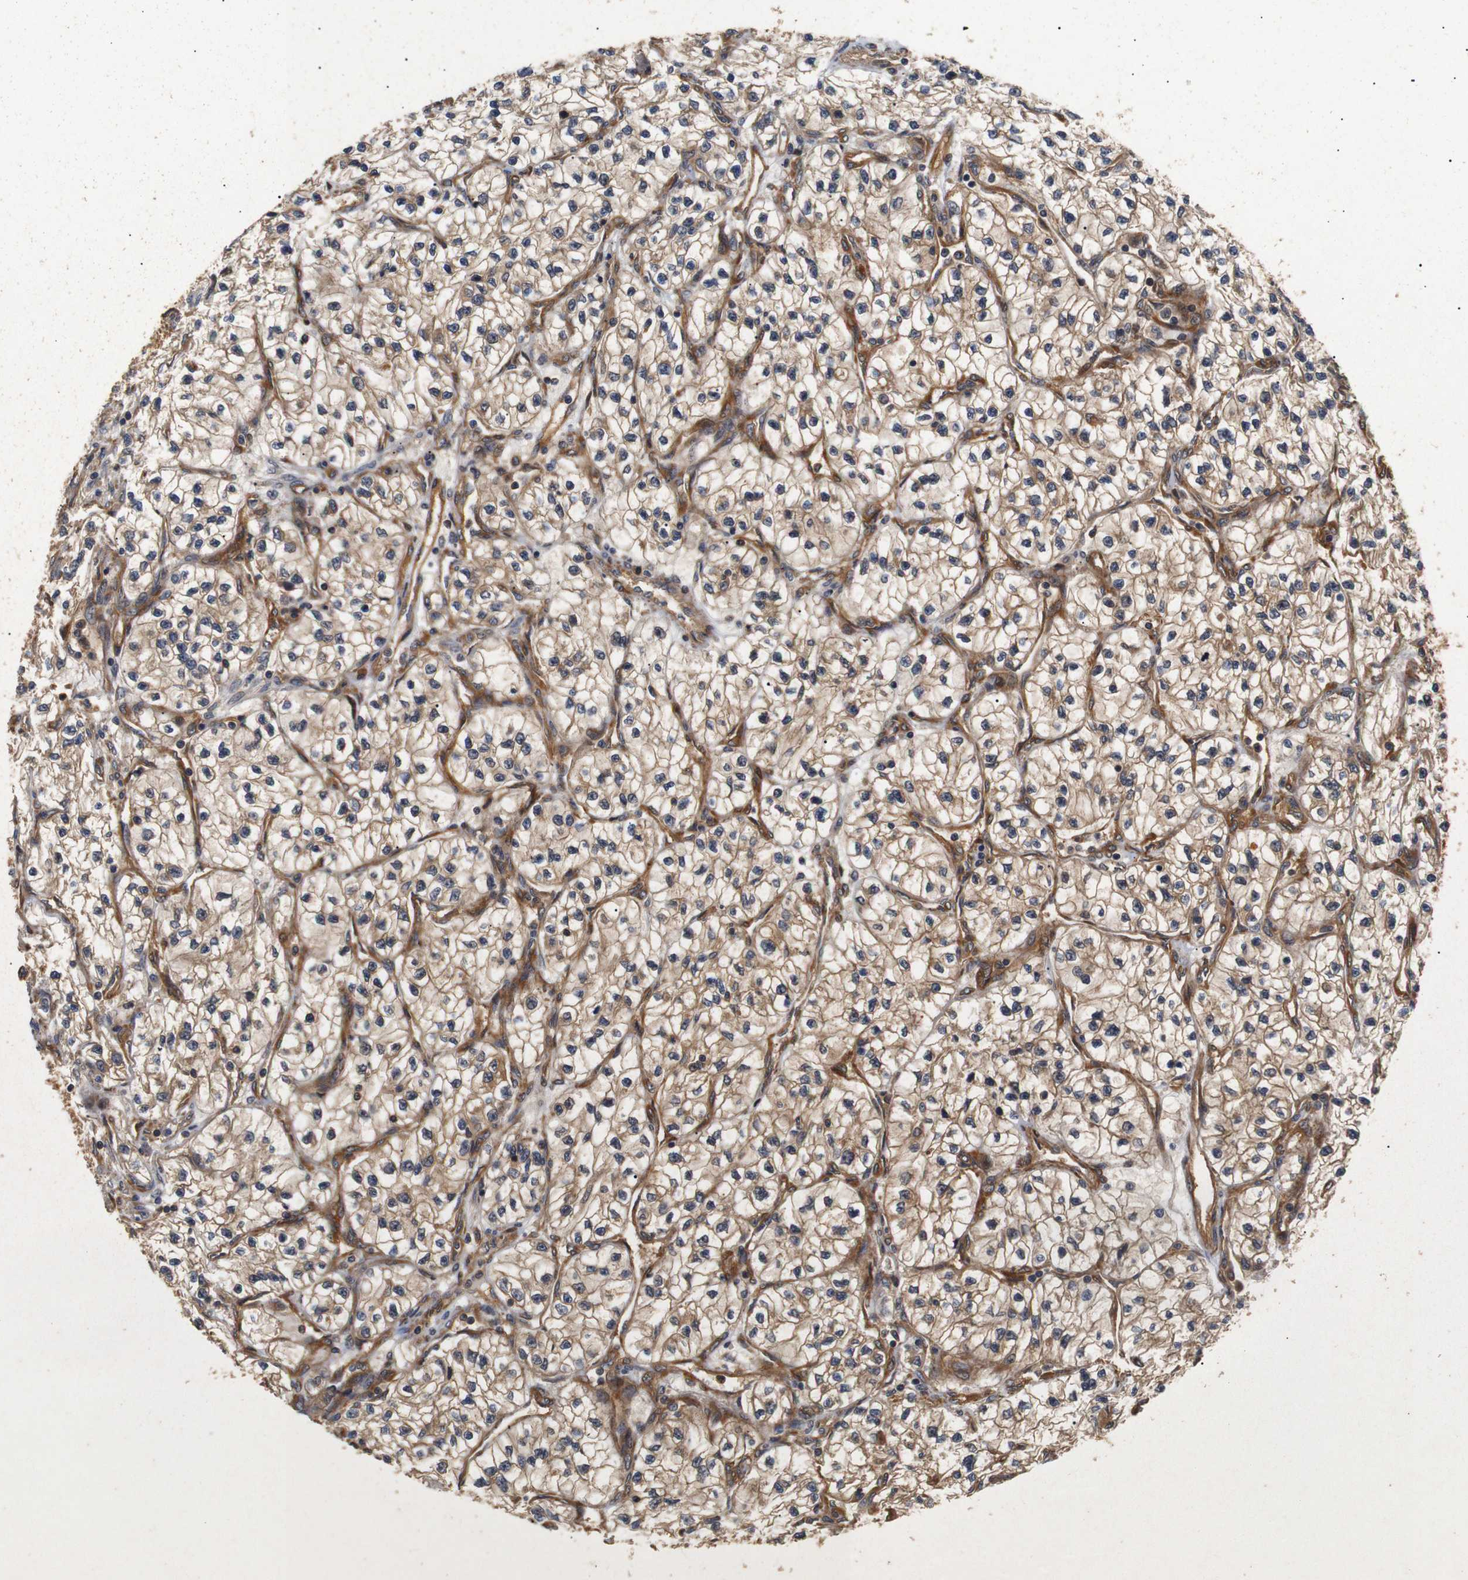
{"staining": {"intensity": "moderate", "quantity": ">75%", "location": "cytoplasmic/membranous"}, "tissue": "renal cancer", "cell_type": "Tumor cells", "image_type": "cancer", "snomed": [{"axis": "morphology", "description": "Adenocarcinoma, NOS"}, {"axis": "topography", "description": "Kidney"}], "caption": "Renal adenocarcinoma stained with immunohistochemistry (IHC) displays moderate cytoplasmic/membranous staining in about >75% of tumor cells. Nuclei are stained in blue.", "gene": "PAWR", "patient": {"sex": "female", "age": 57}}